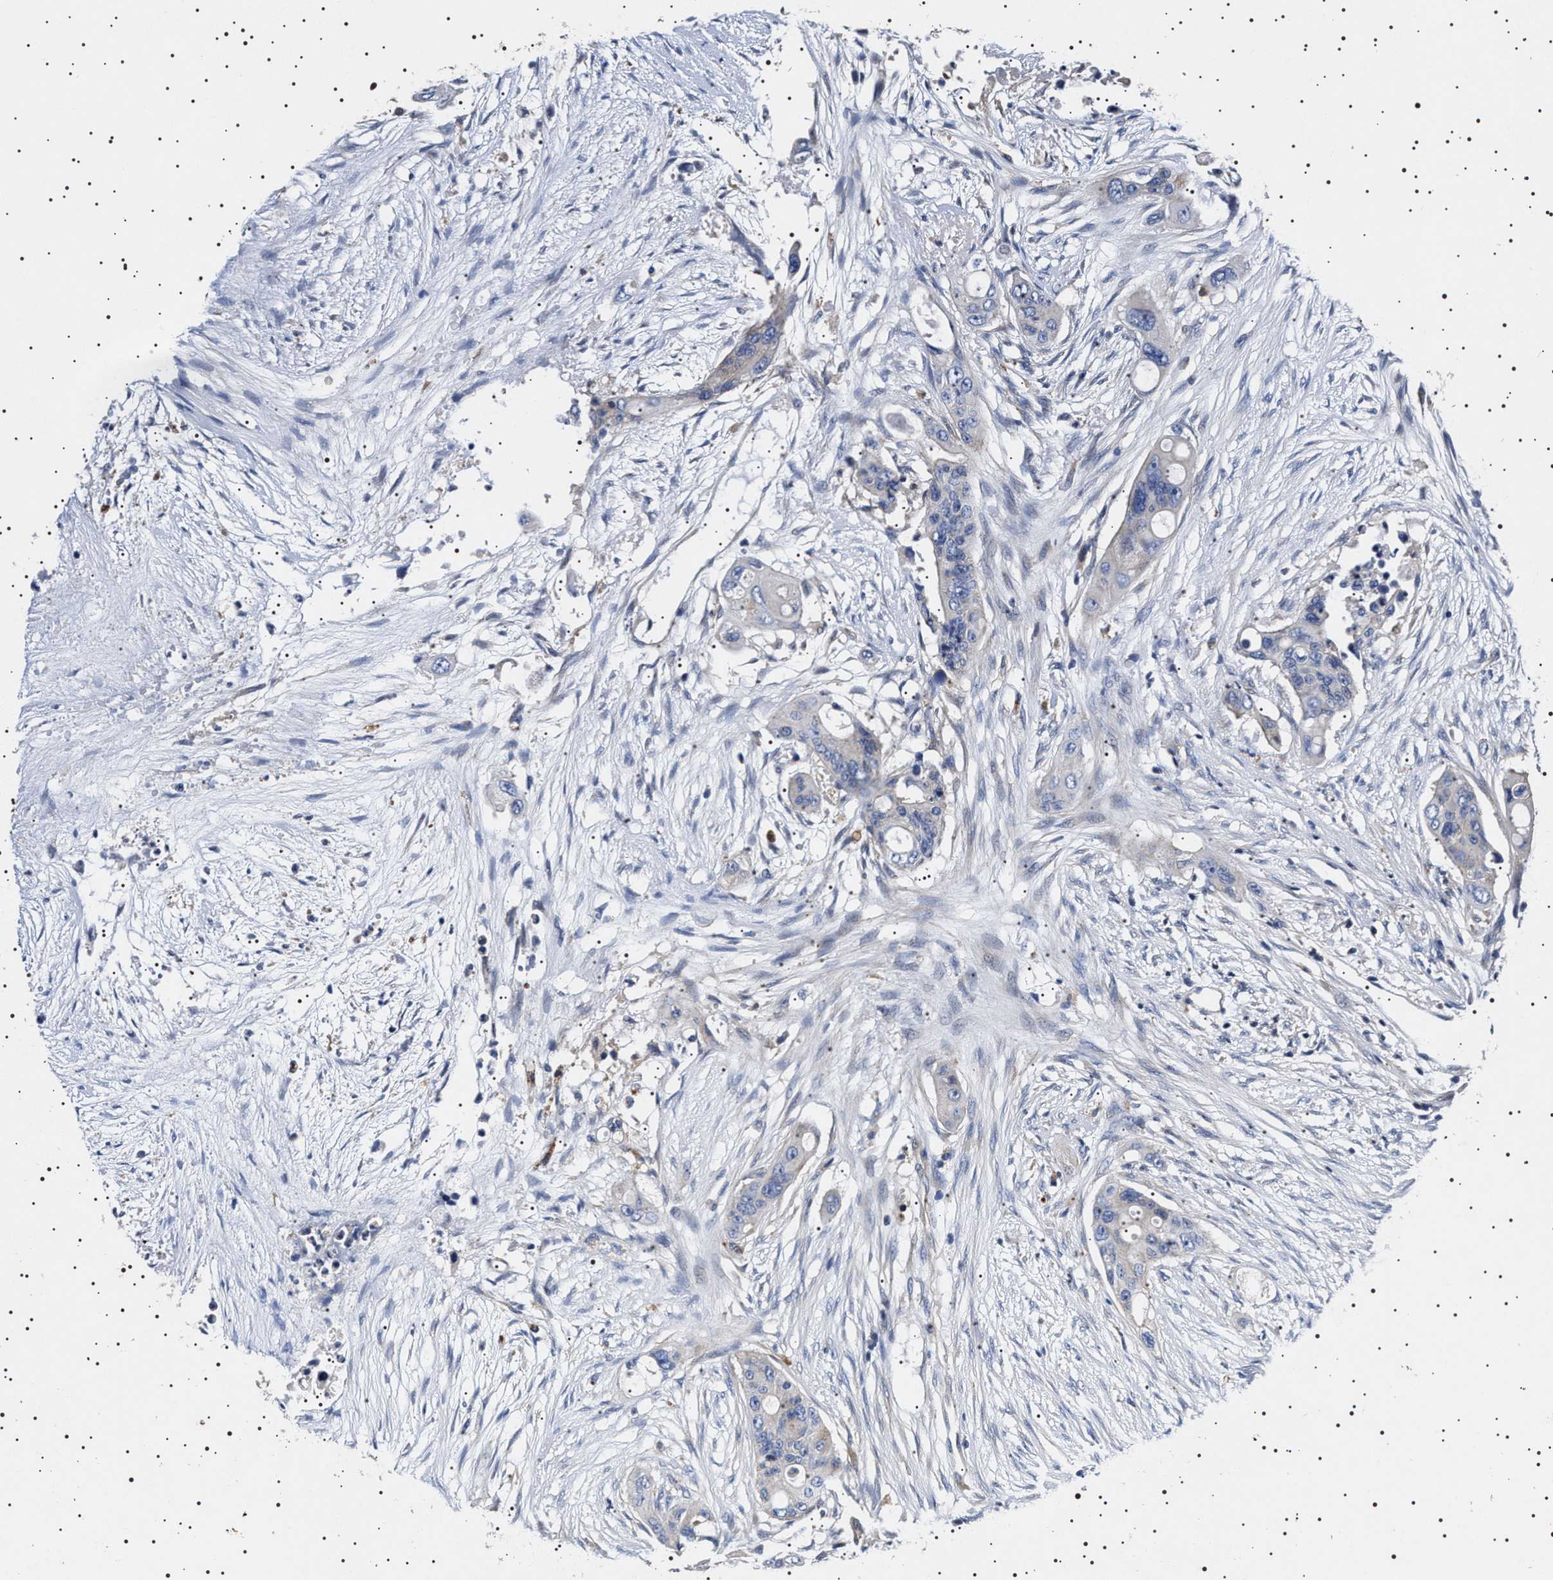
{"staining": {"intensity": "negative", "quantity": "none", "location": "none"}, "tissue": "colorectal cancer", "cell_type": "Tumor cells", "image_type": "cancer", "snomed": [{"axis": "morphology", "description": "Adenocarcinoma, NOS"}, {"axis": "topography", "description": "Colon"}], "caption": "This is a image of immunohistochemistry (IHC) staining of colorectal adenocarcinoma, which shows no staining in tumor cells.", "gene": "SLC4A7", "patient": {"sex": "female", "age": 57}}